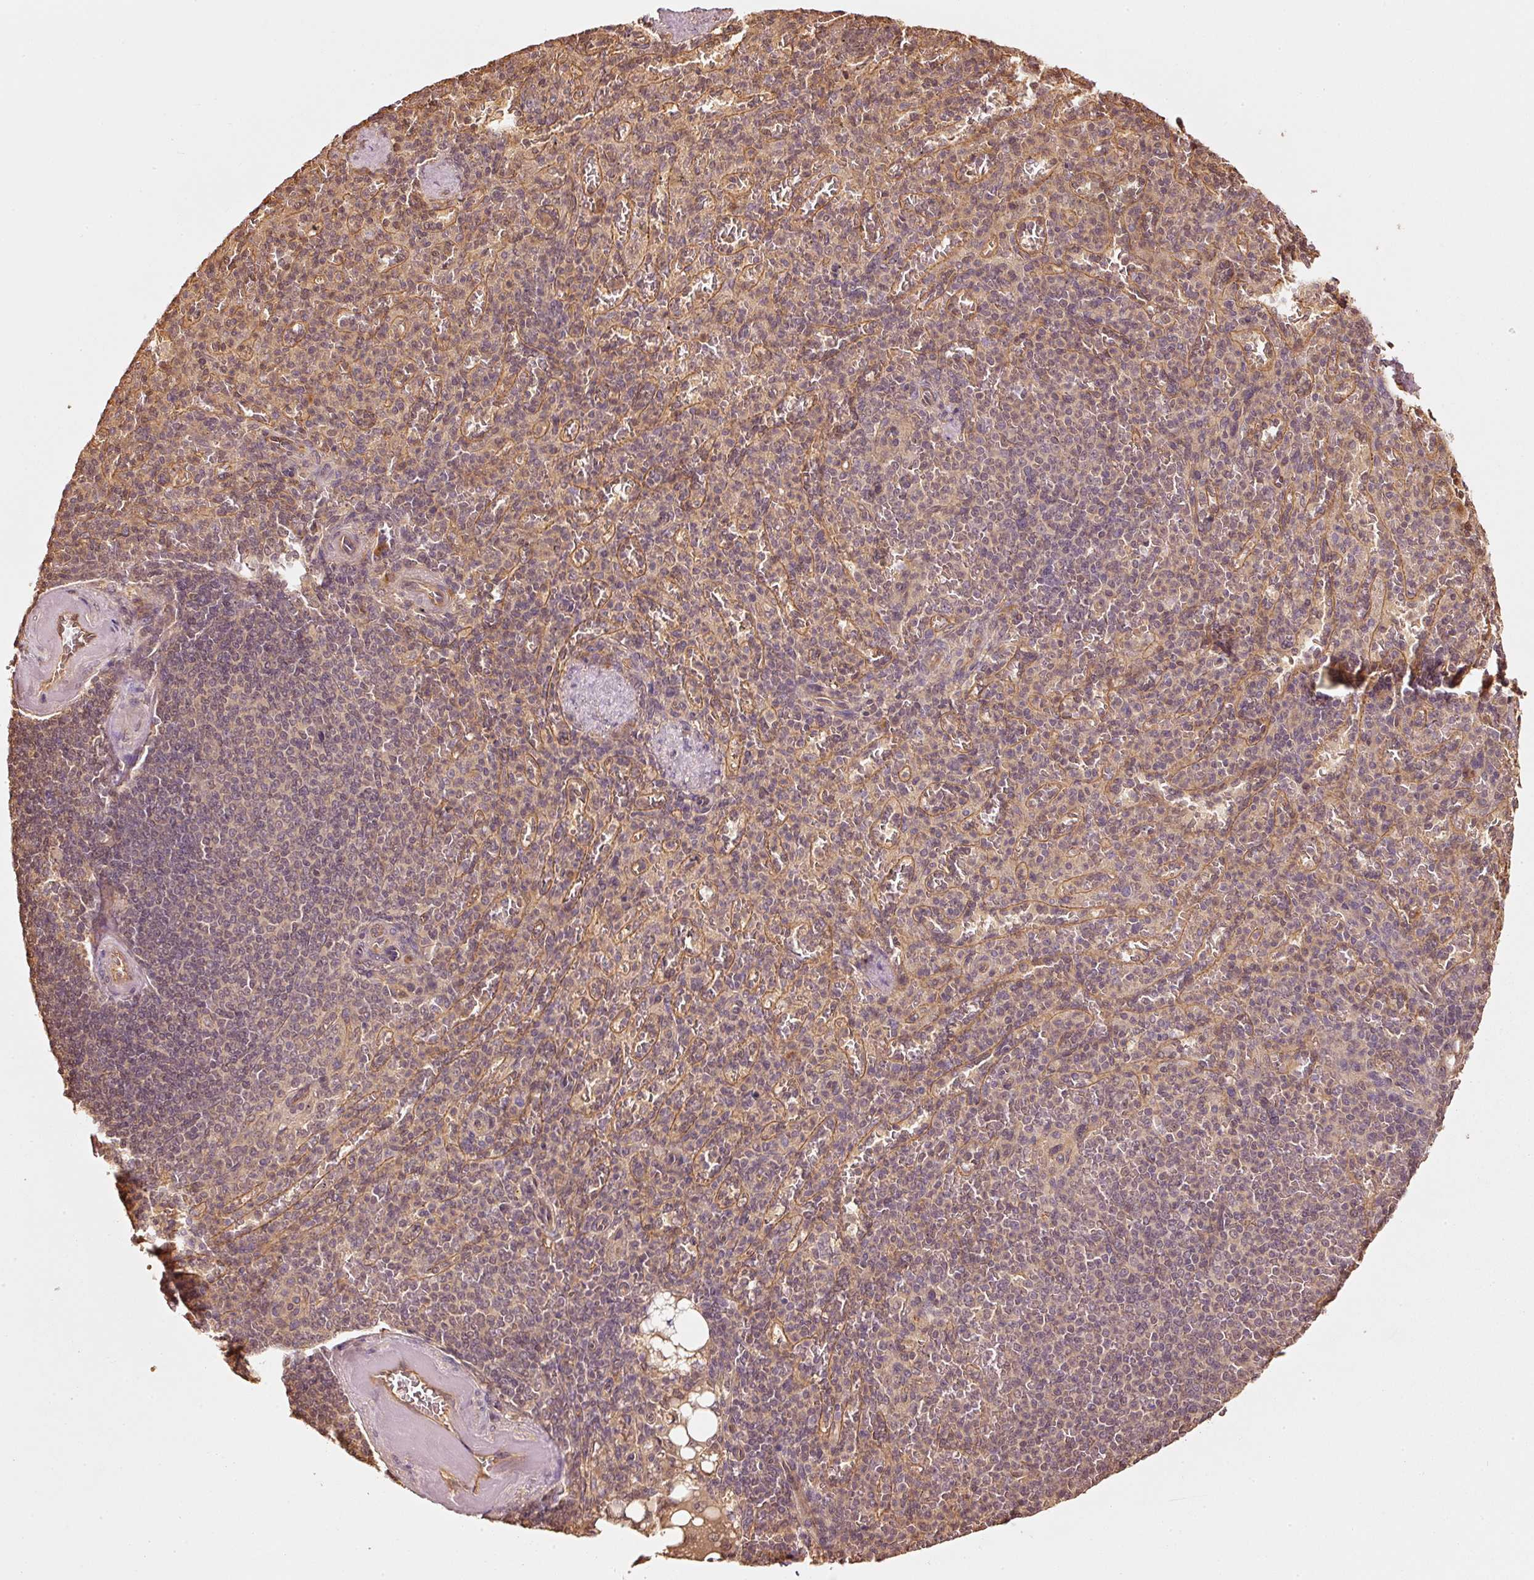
{"staining": {"intensity": "weak", "quantity": "<25%", "location": "cytoplasmic/membranous"}, "tissue": "spleen", "cell_type": "Cells in red pulp", "image_type": "normal", "snomed": [{"axis": "morphology", "description": "Normal tissue, NOS"}, {"axis": "topography", "description": "Spleen"}], "caption": "IHC photomicrograph of benign spleen stained for a protein (brown), which displays no positivity in cells in red pulp.", "gene": "STAU1", "patient": {"sex": "female", "age": 74}}